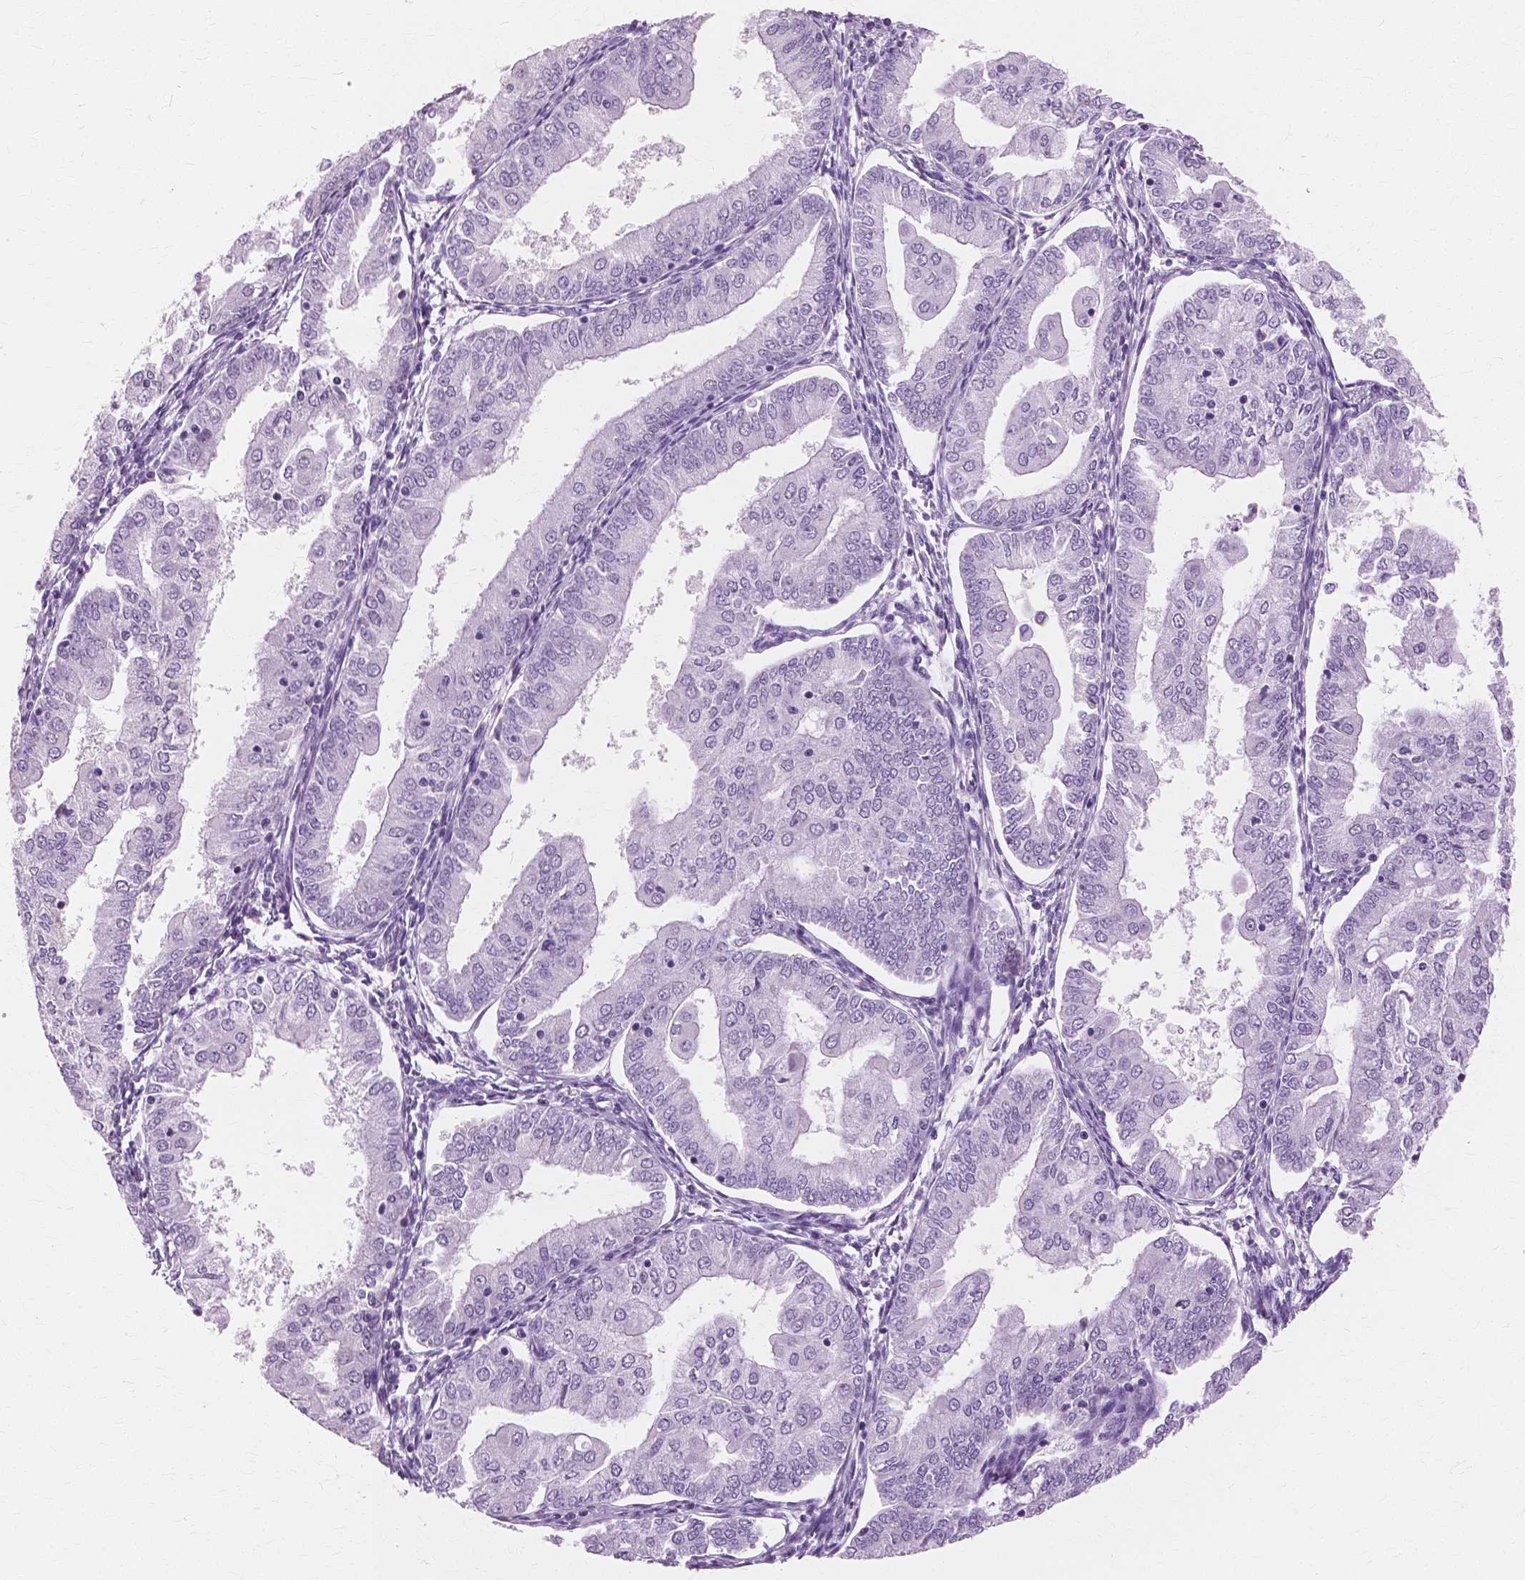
{"staining": {"intensity": "negative", "quantity": "none", "location": "none"}, "tissue": "endometrial cancer", "cell_type": "Tumor cells", "image_type": "cancer", "snomed": [{"axis": "morphology", "description": "Adenocarcinoma, NOS"}, {"axis": "topography", "description": "Endometrium"}], "caption": "Adenocarcinoma (endometrial) was stained to show a protein in brown. There is no significant expression in tumor cells. (Brightfield microscopy of DAB immunohistochemistry at high magnification).", "gene": "SFTPD", "patient": {"sex": "female", "age": 55}}